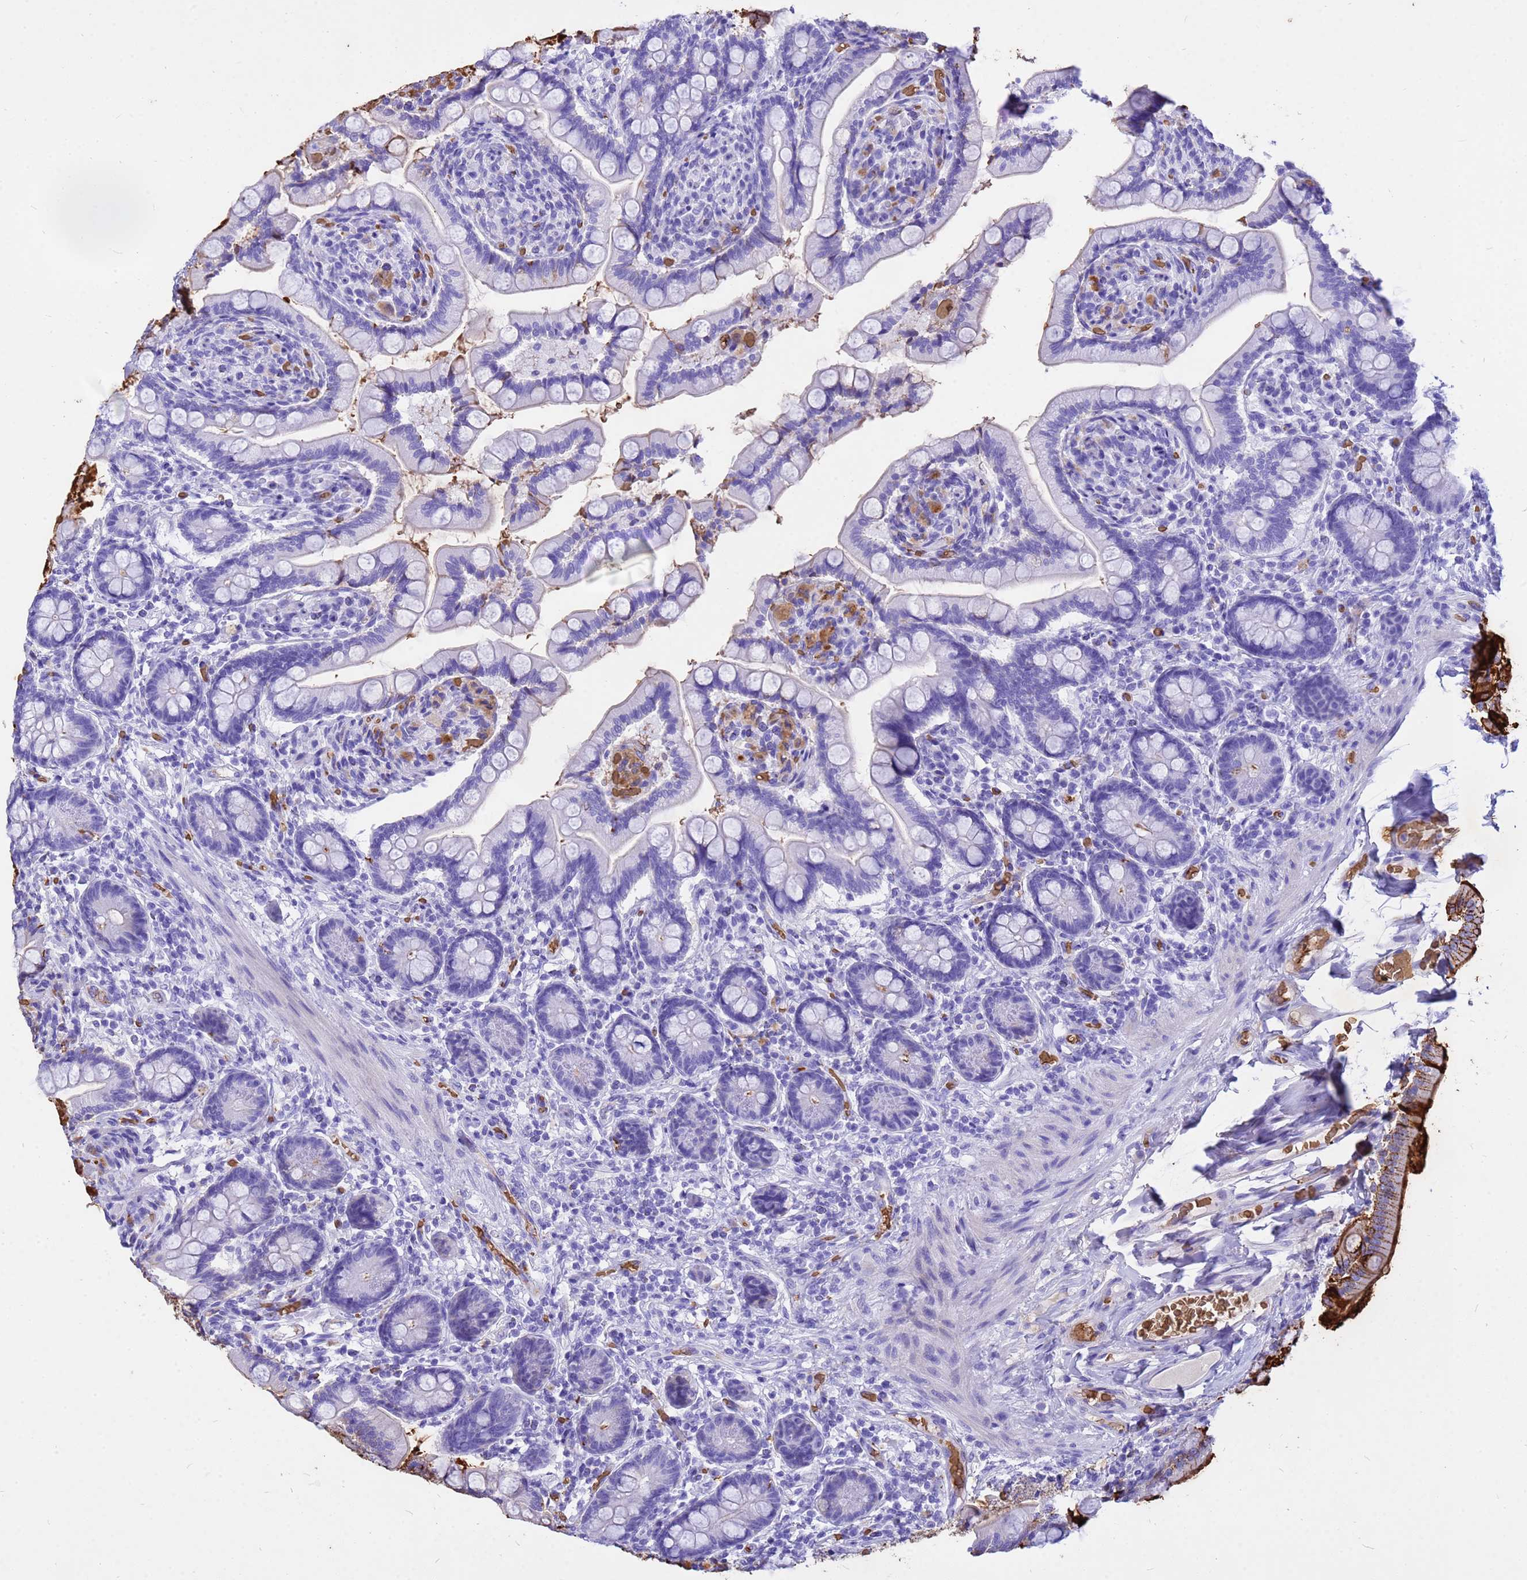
{"staining": {"intensity": "negative", "quantity": "none", "location": "none"}, "tissue": "small intestine", "cell_type": "Glandular cells", "image_type": "normal", "snomed": [{"axis": "morphology", "description": "Normal tissue, NOS"}, {"axis": "topography", "description": "Small intestine"}], "caption": "A high-resolution micrograph shows immunohistochemistry staining of unremarkable small intestine, which displays no significant positivity in glandular cells. (Stains: DAB immunohistochemistry (IHC) with hematoxylin counter stain, Microscopy: brightfield microscopy at high magnification).", "gene": "HBA1", "patient": {"sex": "female", "age": 64}}